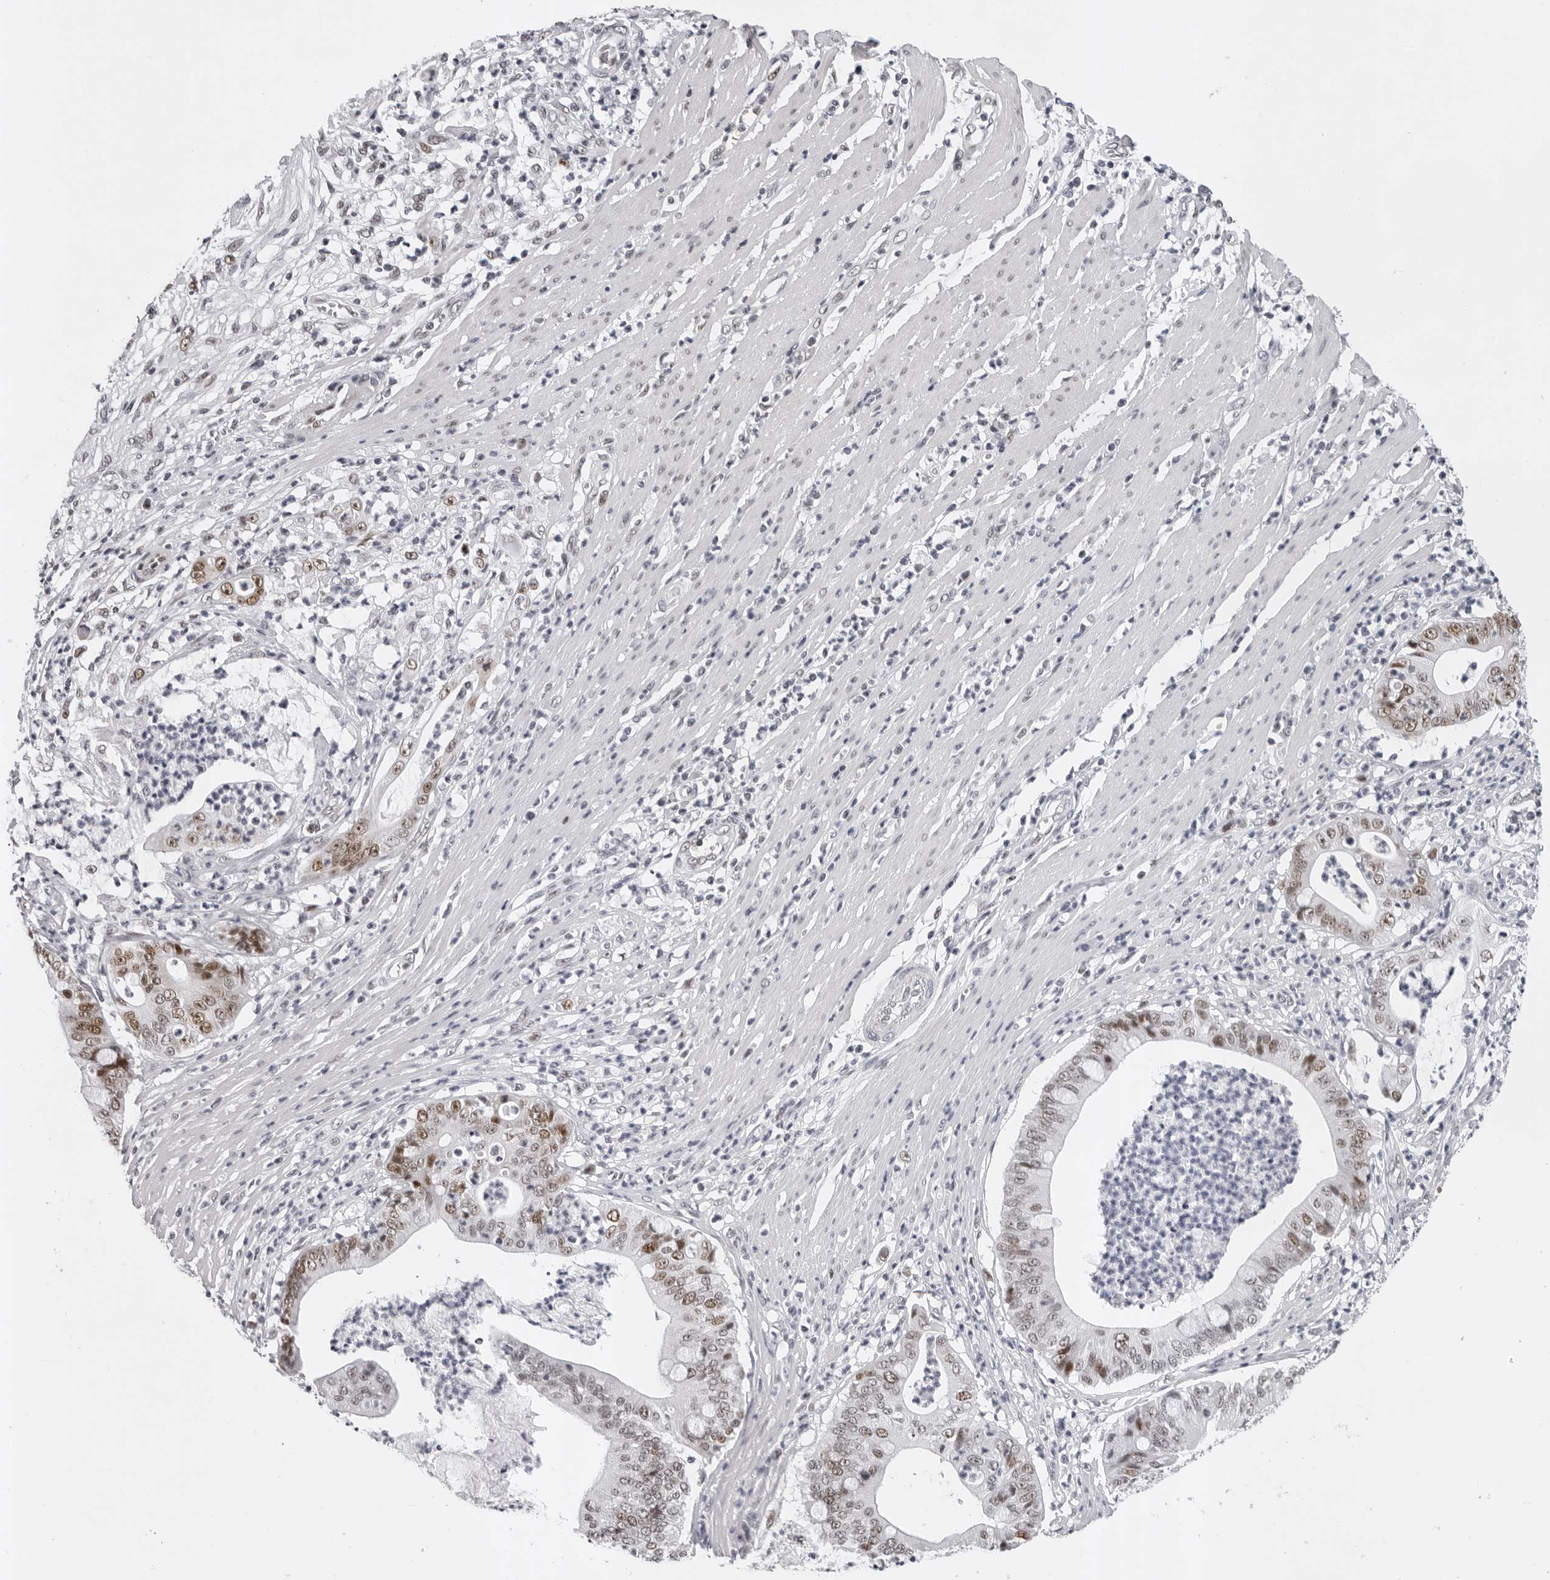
{"staining": {"intensity": "moderate", "quantity": ">75%", "location": "nuclear"}, "tissue": "pancreatic cancer", "cell_type": "Tumor cells", "image_type": "cancer", "snomed": [{"axis": "morphology", "description": "Adenocarcinoma, NOS"}, {"axis": "topography", "description": "Pancreas"}], "caption": "This is an image of immunohistochemistry (IHC) staining of pancreatic cancer, which shows moderate positivity in the nuclear of tumor cells.", "gene": "USP1", "patient": {"sex": "male", "age": 69}}